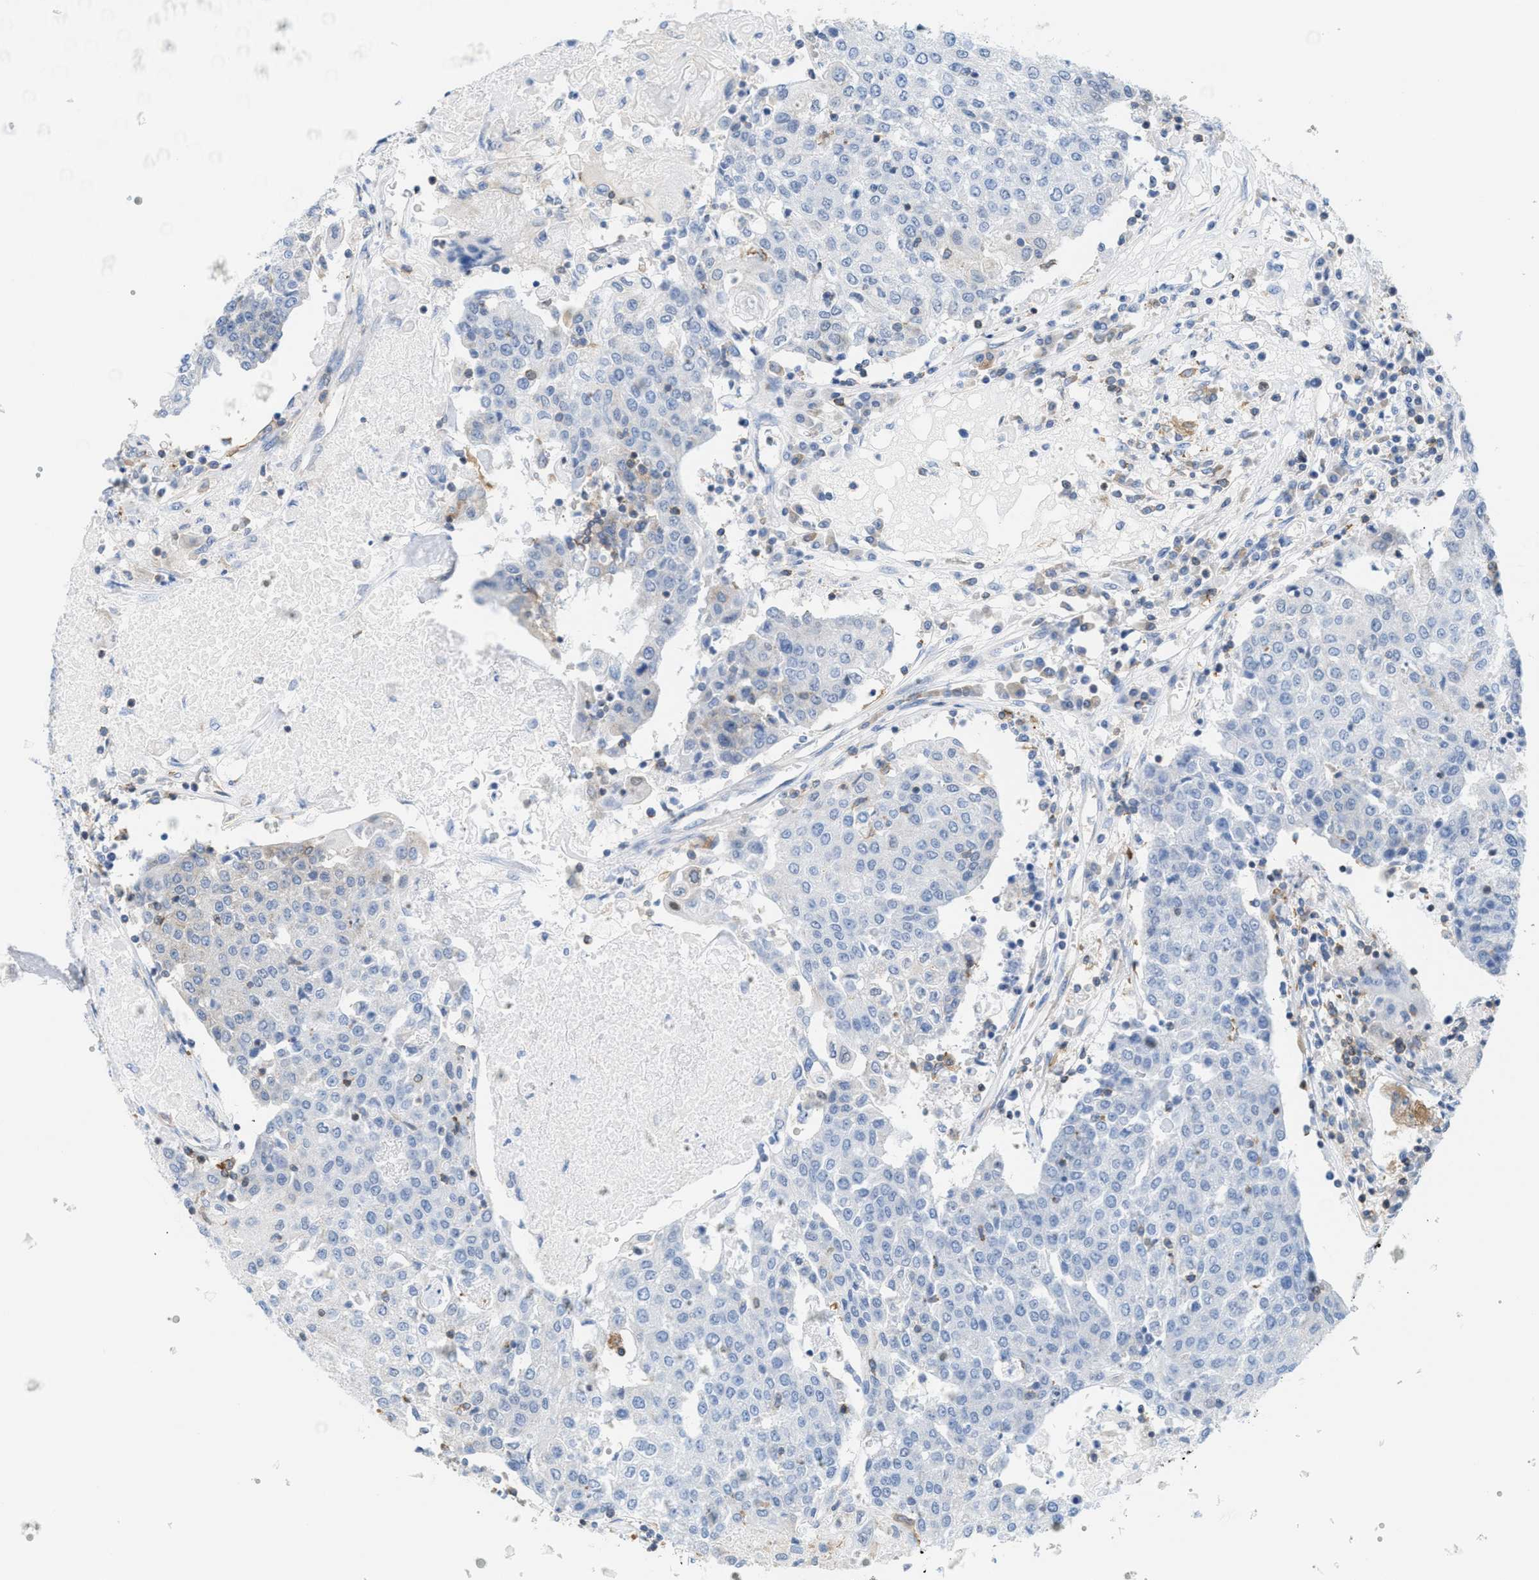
{"staining": {"intensity": "negative", "quantity": "none", "location": "none"}, "tissue": "urothelial cancer", "cell_type": "Tumor cells", "image_type": "cancer", "snomed": [{"axis": "morphology", "description": "Urothelial carcinoma, High grade"}, {"axis": "topography", "description": "Urinary bladder"}], "caption": "Image shows no significant protein expression in tumor cells of high-grade urothelial carcinoma.", "gene": "IL16", "patient": {"sex": "female", "age": 85}}